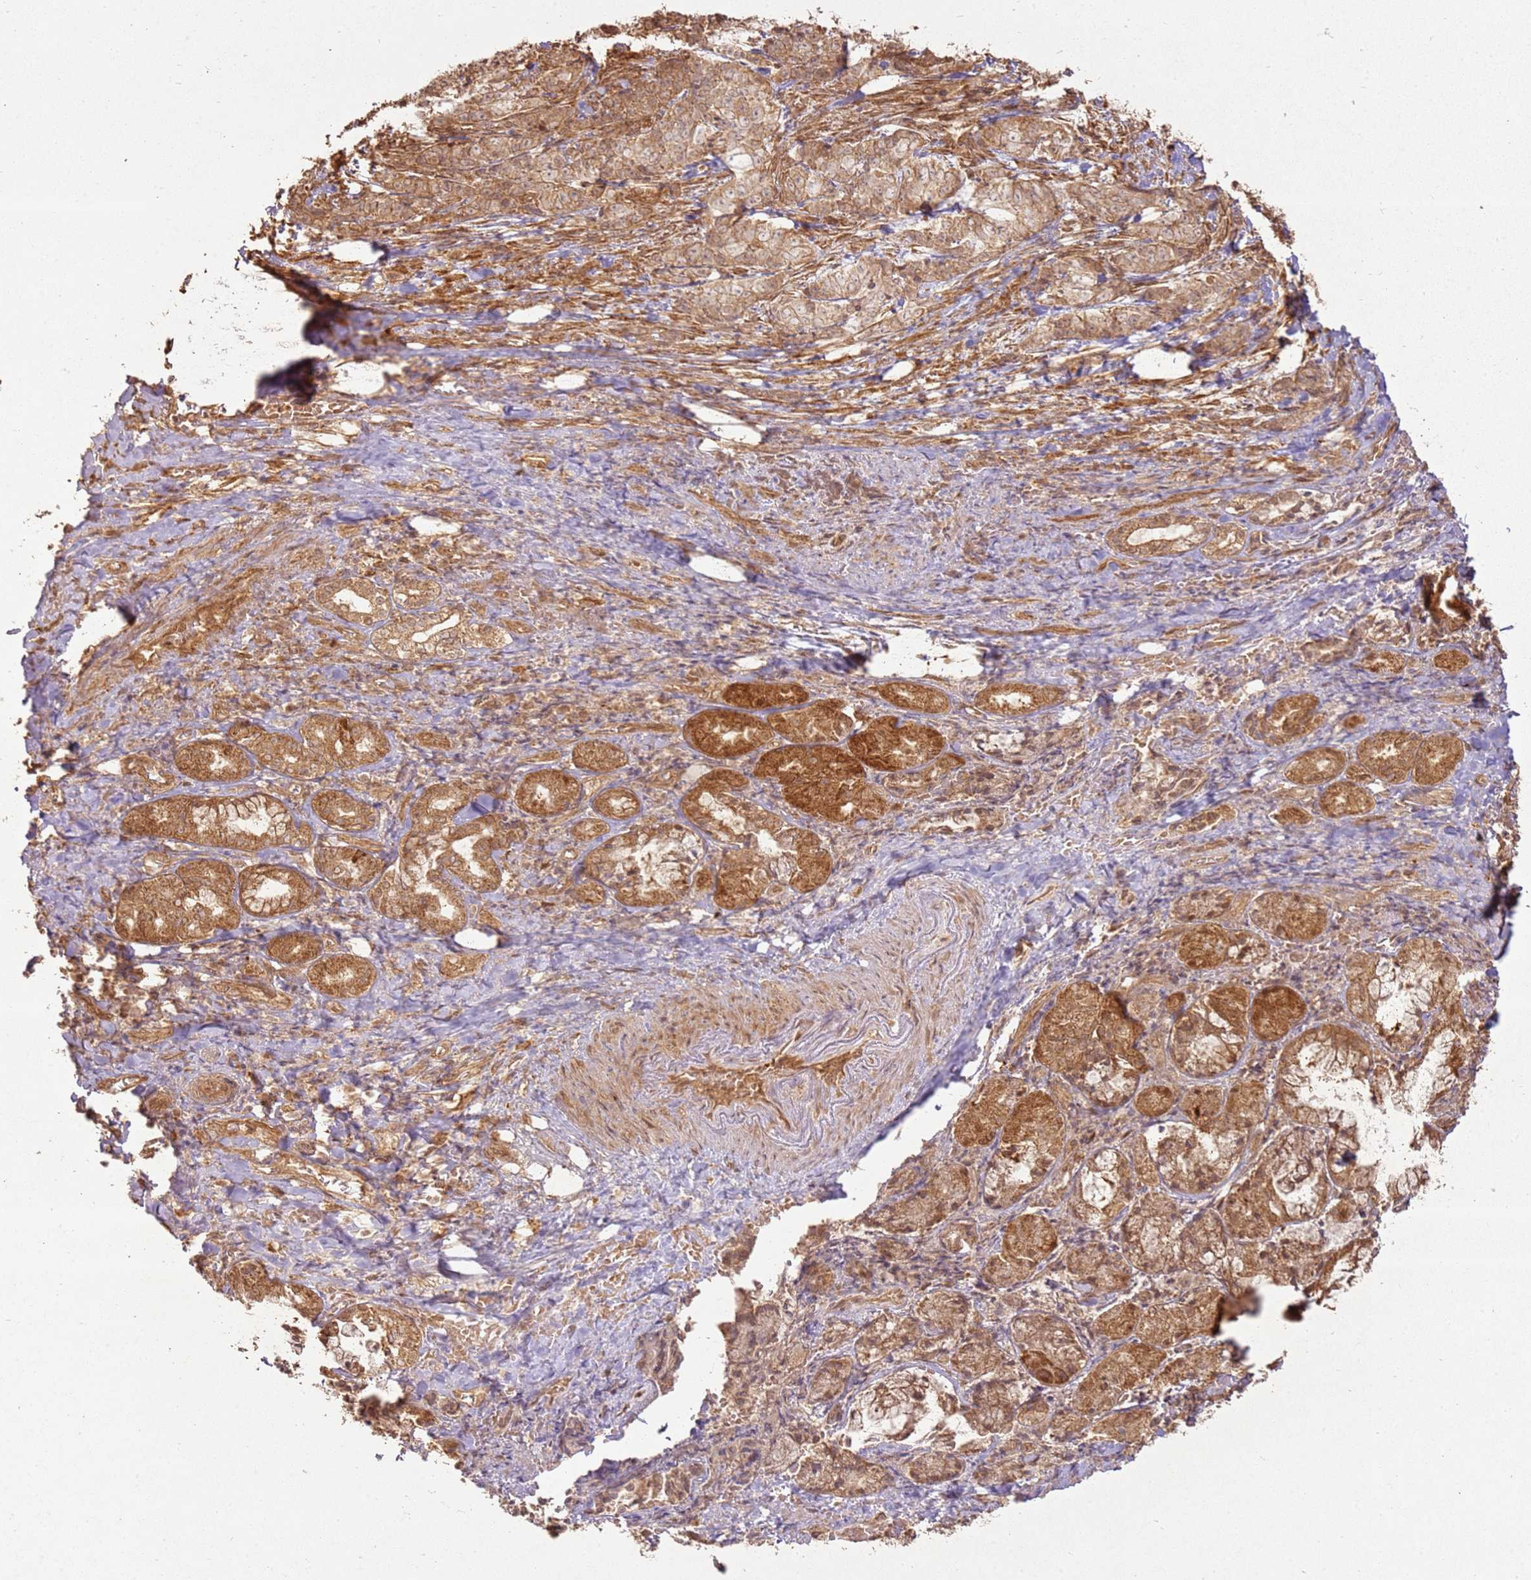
{"staining": {"intensity": "moderate", "quantity": ">75%", "location": "cytoplasmic/membranous"}, "tissue": "adipose tissue", "cell_type": "Adipocytes", "image_type": "normal", "snomed": [{"axis": "morphology", "description": "Normal tissue, NOS"}, {"axis": "morphology", "description": "Basal cell carcinoma"}, {"axis": "topography", "description": "Cartilage tissue"}, {"axis": "topography", "description": "Nasopharynx"}, {"axis": "topography", "description": "Oral tissue"}], "caption": "IHC of unremarkable human adipose tissue demonstrates medium levels of moderate cytoplasmic/membranous positivity in about >75% of adipocytes.", "gene": "ZNF776", "patient": {"sex": "female", "age": 77}}